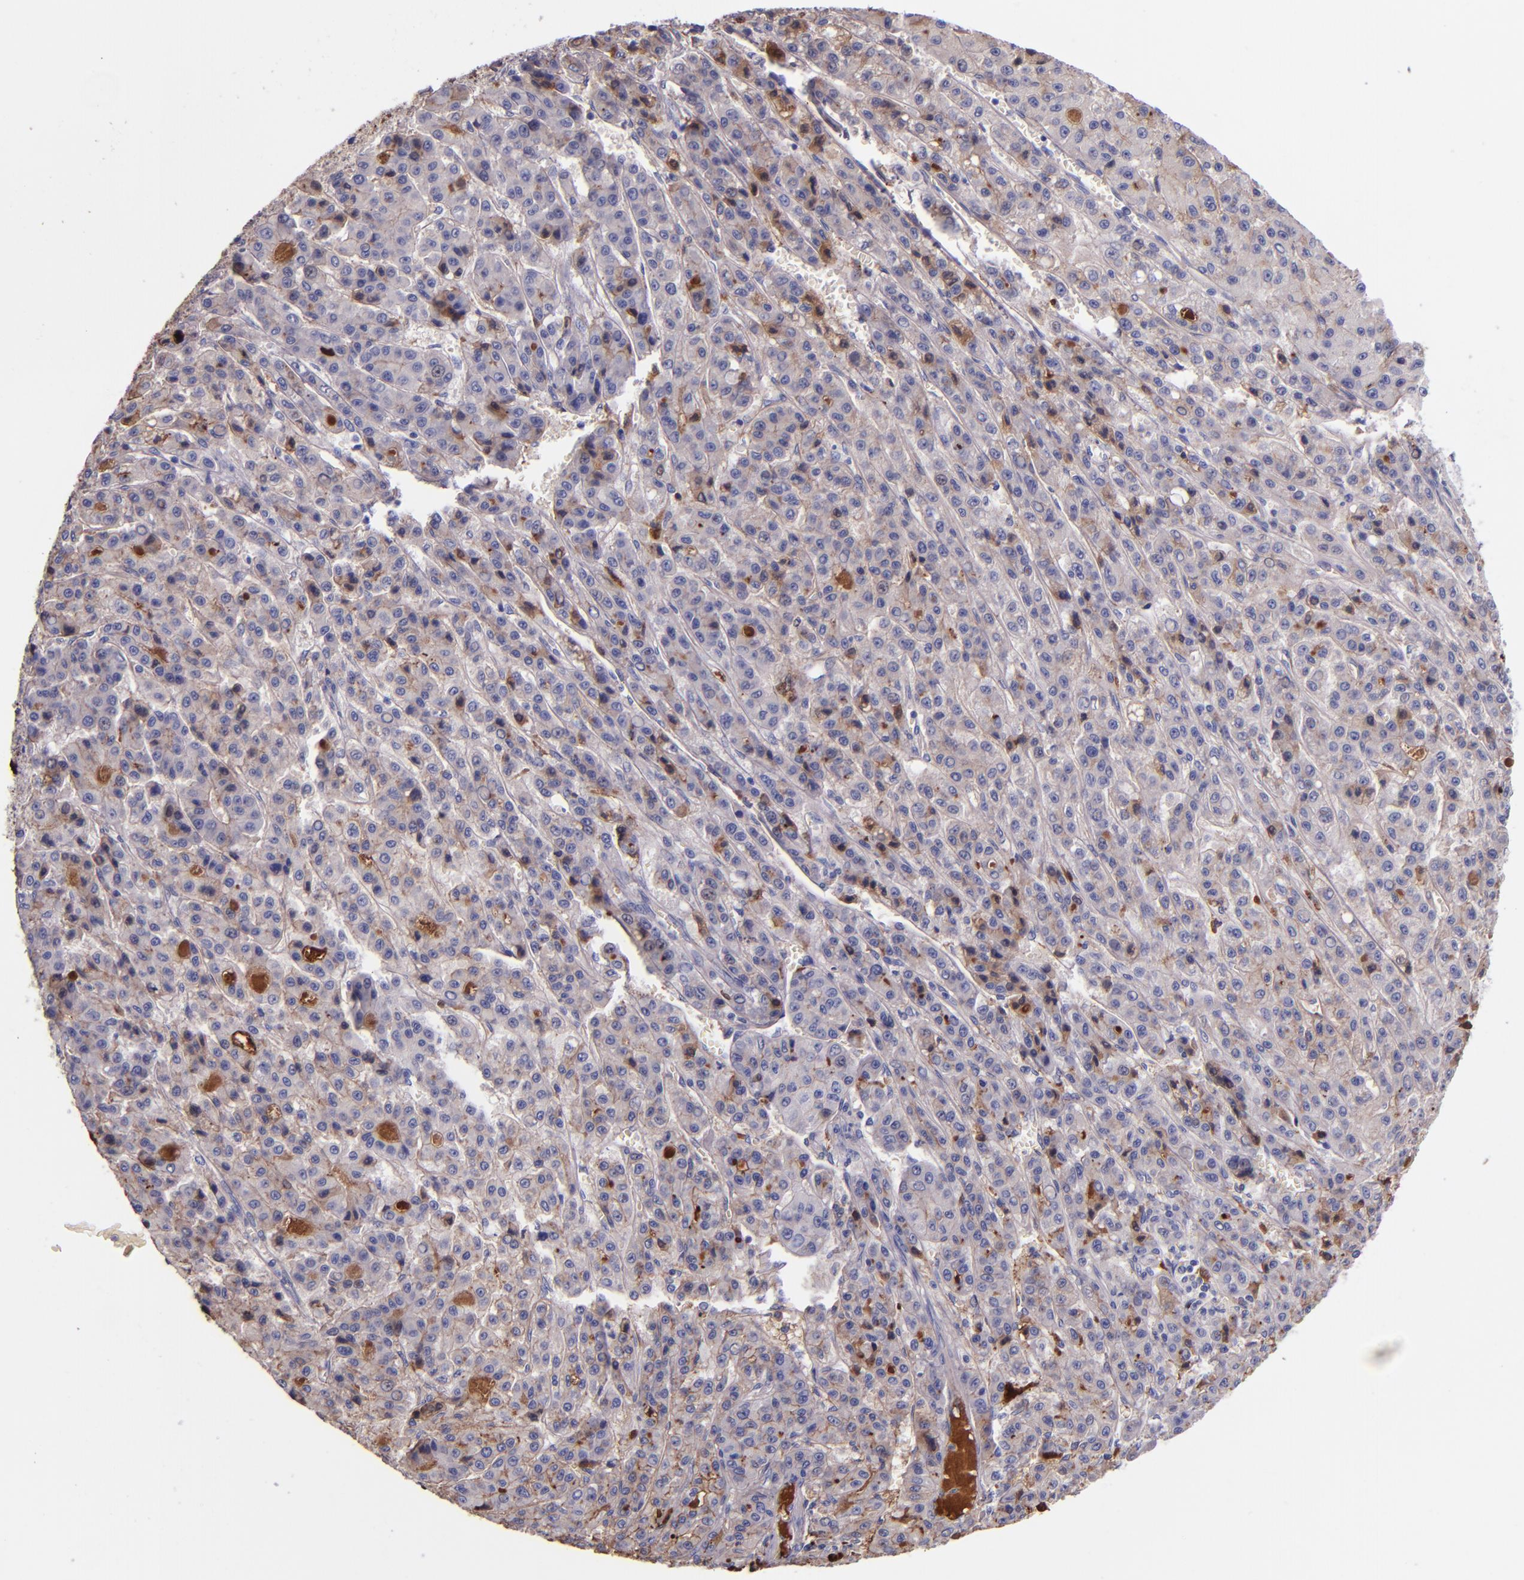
{"staining": {"intensity": "strong", "quantity": "25%-75%", "location": "cytoplasmic/membranous"}, "tissue": "liver cancer", "cell_type": "Tumor cells", "image_type": "cancer", "snomed": [{"axis": "morphology", "description": "Carcinoma, Hepatocellular, NOS"}, {"axis": "topography", "description": "Liver"}], "caption": "Immunohistochemistry image of human liver hepatocellular carcinoma stained for a protein (brown), which displays high levels of strong cytoplasmic/membranous positivity in approximately 25%-75% of tumor cells.", "gene": "KNG1", "patient": {"sex": "male", "age": 70}}